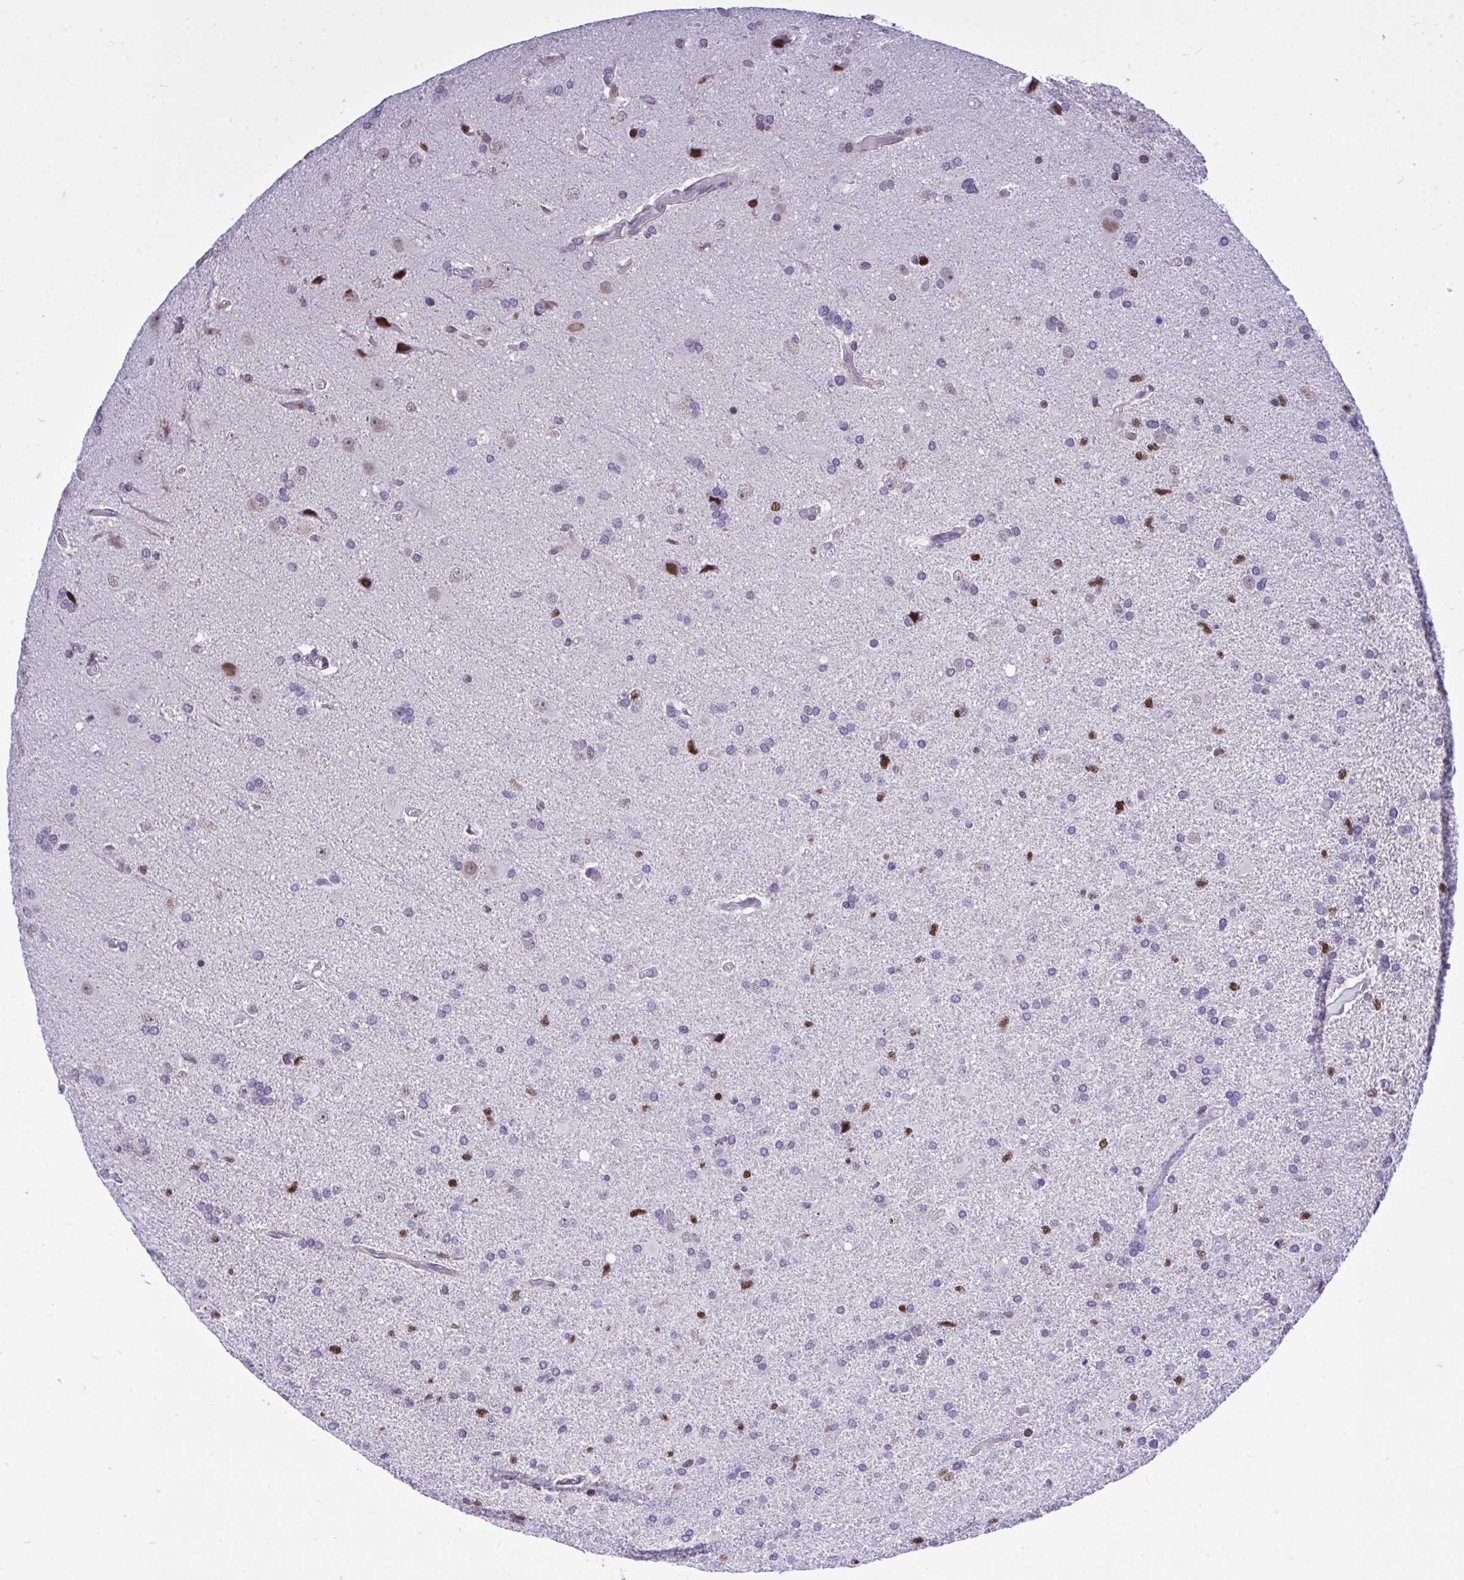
{"staining": {"intensity": "strong", "quantity": "<25%", "location": "nuclear"}, "tissue": "glioma", "cell_type": "Tumor cells", "image_type": "cancer", "snomed": [{"axis": "morphology", "description": "Glioma, malignant, High grade"}, {"axis": "topography", "description": "Brain"}], "caption": "Malignant glioma (high-grade) stained for a protein reveals strong nuclear positivity in tumor cells.", "gene": "C1QL2", "patient": {"sex": "male", "age": 68}}